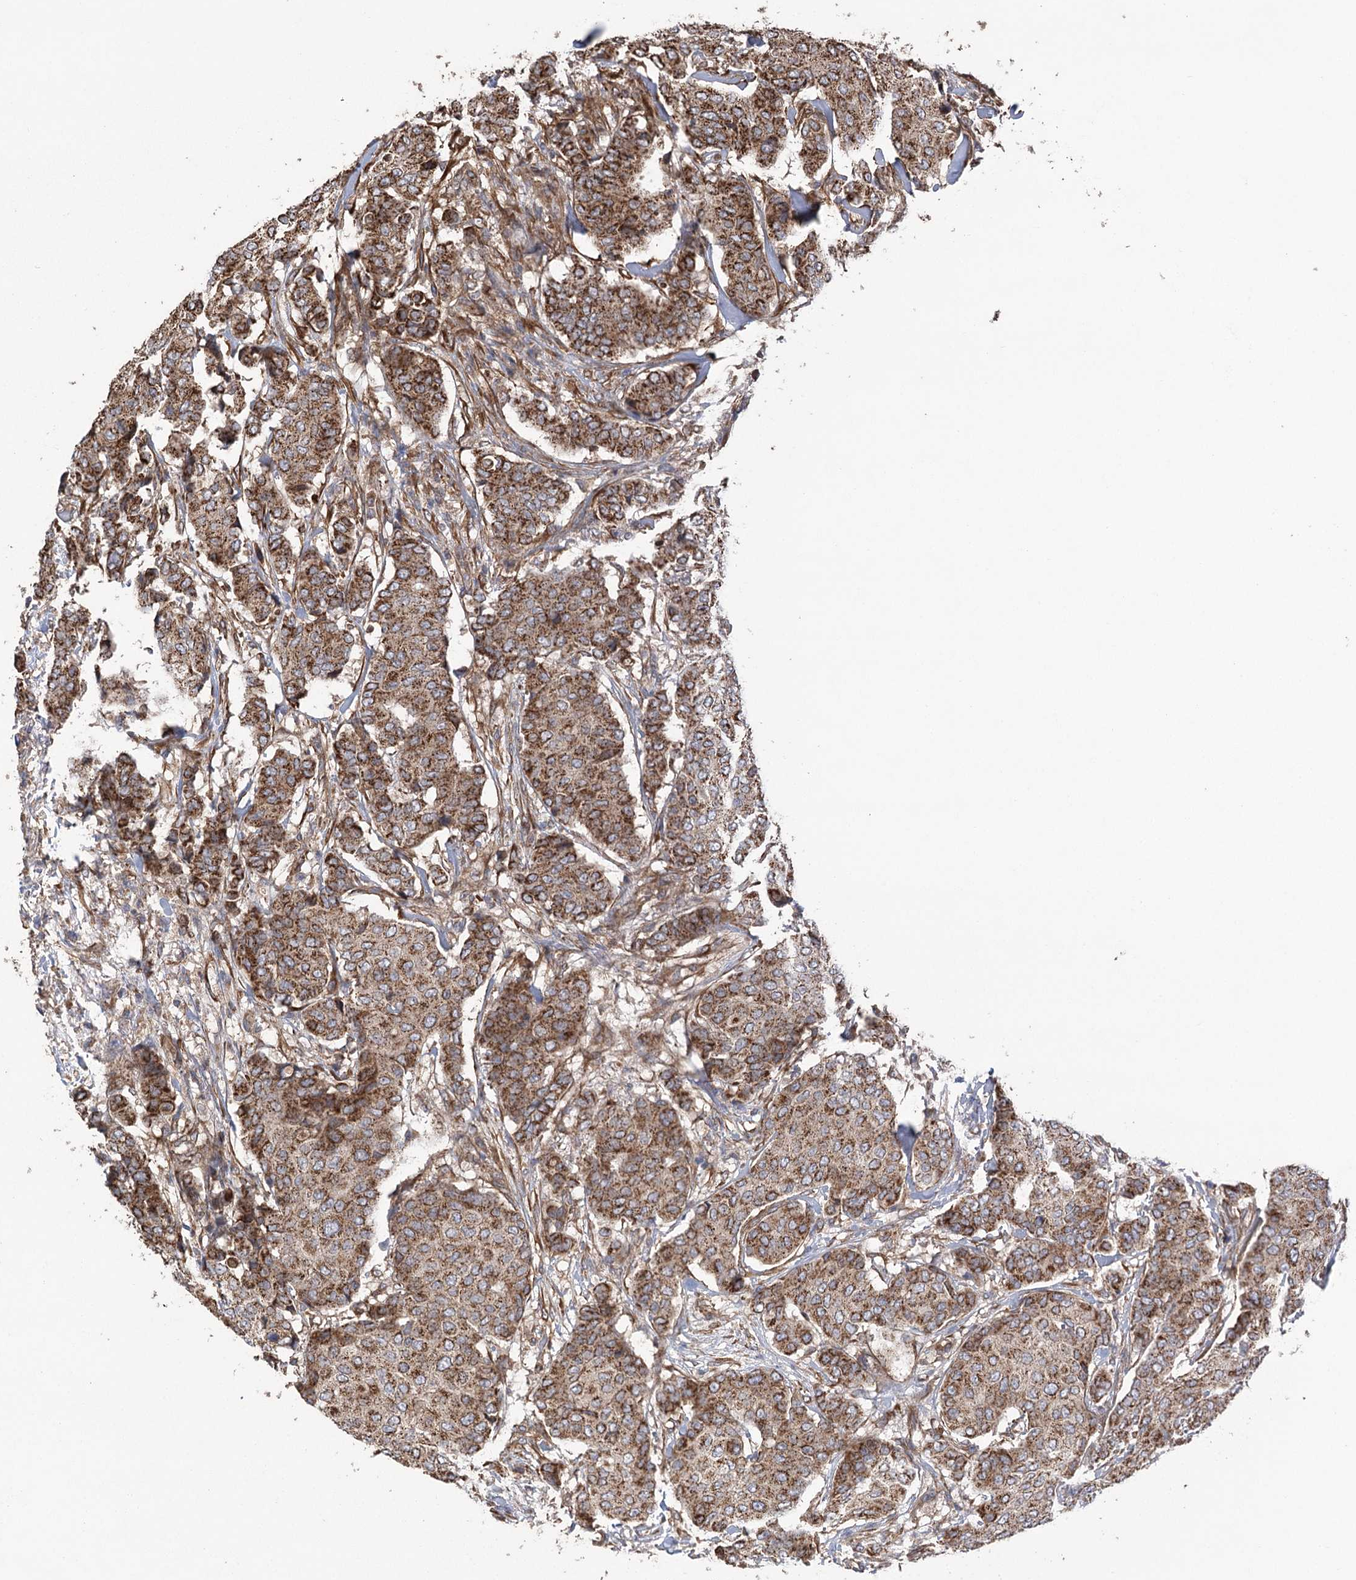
{"staining": {"intensity": "strong", "quantity": ">75%", "location": "cytoplasmic/membranous"}, "tissue": "breast cancer", "cell_type": "Tumor cells", "image_type": "cancer", "snomed": [{"axis": "morphology", "description": "Duct carcinoma"}, {"axis": "topography", "description": "Breast"}], "caption": "Invasive ductal carcinoma (breast) stained with a protein marker displays strong staining in tumor cells.", "gene": "RWDD4", "patient": {"sex": "female", "age": 75}}